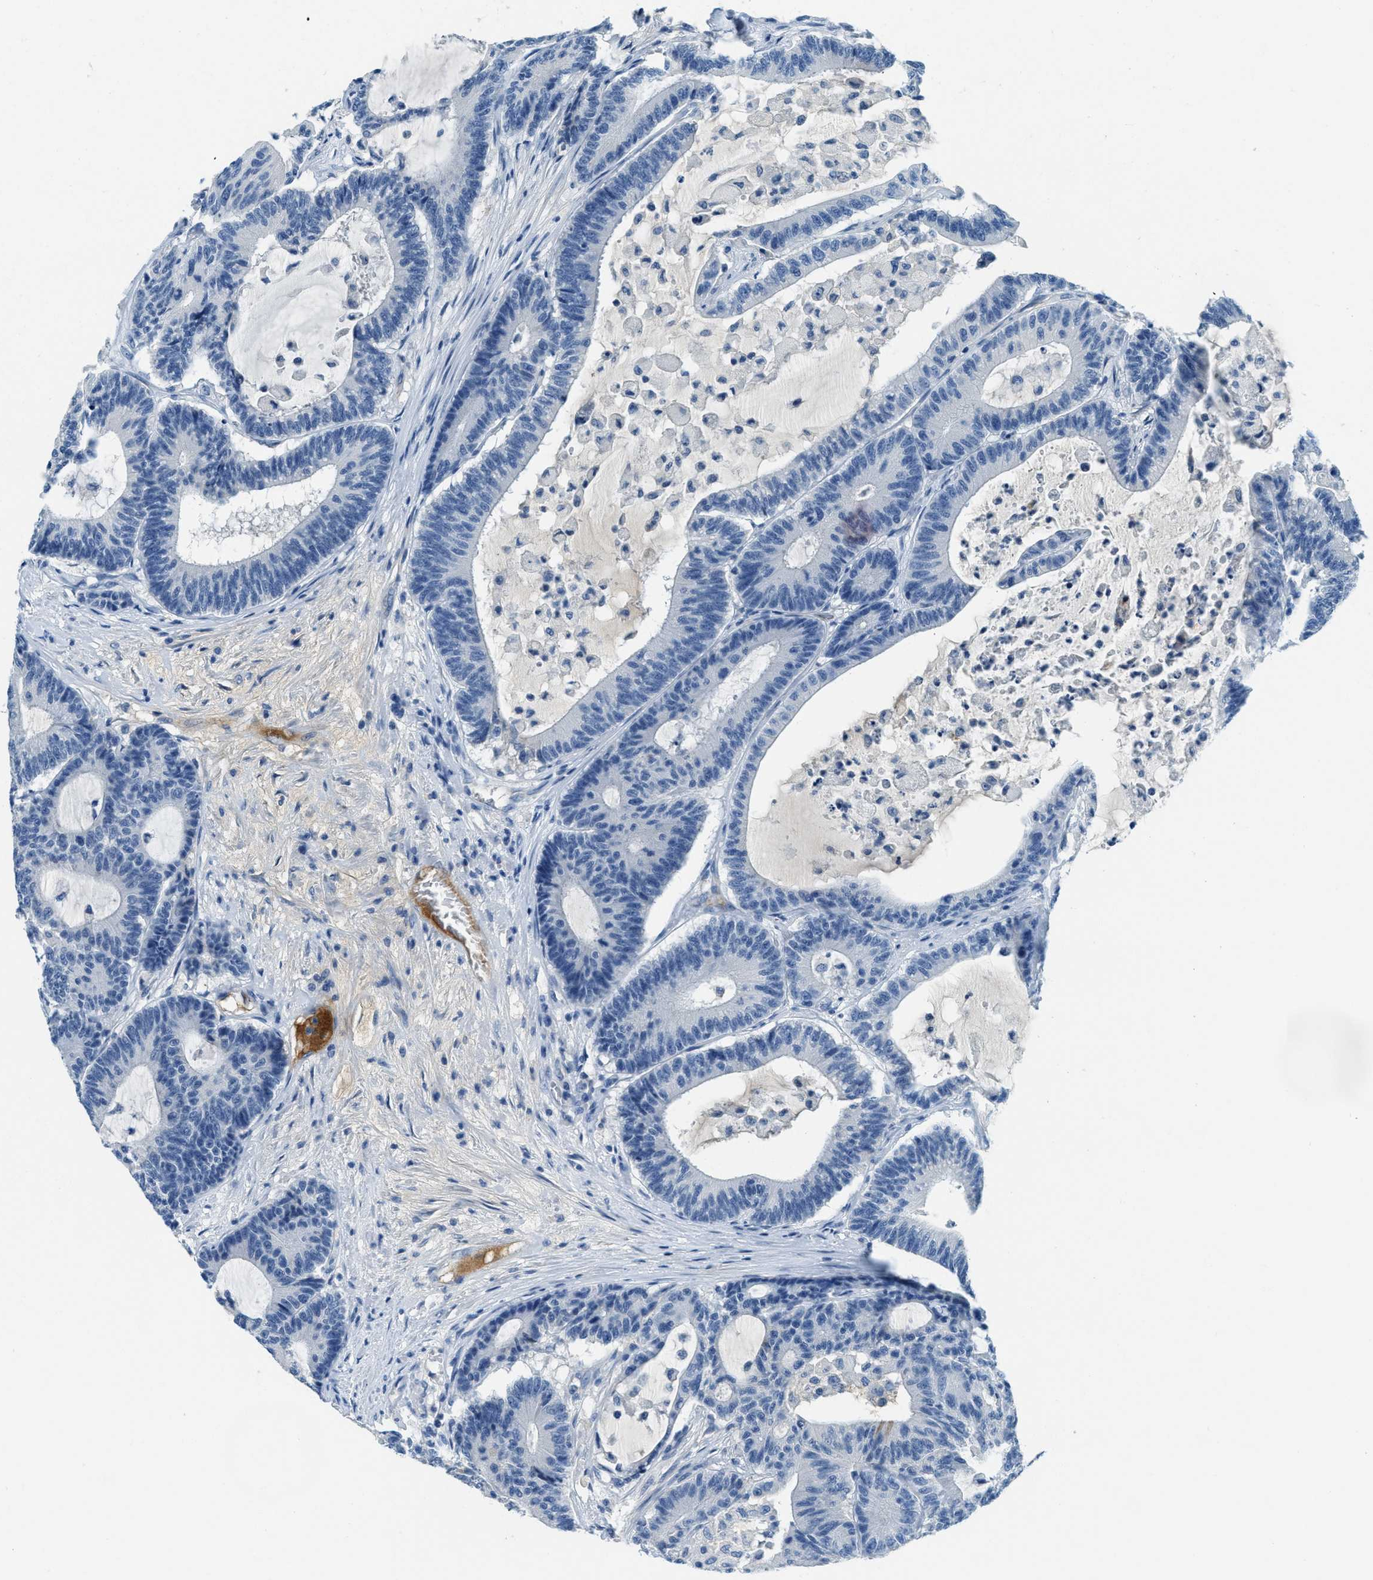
{"staining": {"intensity": "negative", "quantity": "none", "location": "none"}, "tissue": "colorectal cancer", "cell_type": "Tumor cells", "image_type": "cancer", "snomed": [{"axis": "morphology", "description": "Adenocarcinoma, NOS"}, {"axis": "topography", "description": "Colon"}], "caption": "A high-resolution micrograph shows immunohistochemistry (IHC) staining of colorectal cancer (adenocarcinoma), which displays no significant positivity in tumor cells.", "gene": "A2M", "patient": {"sex": "female", "age": 84}}